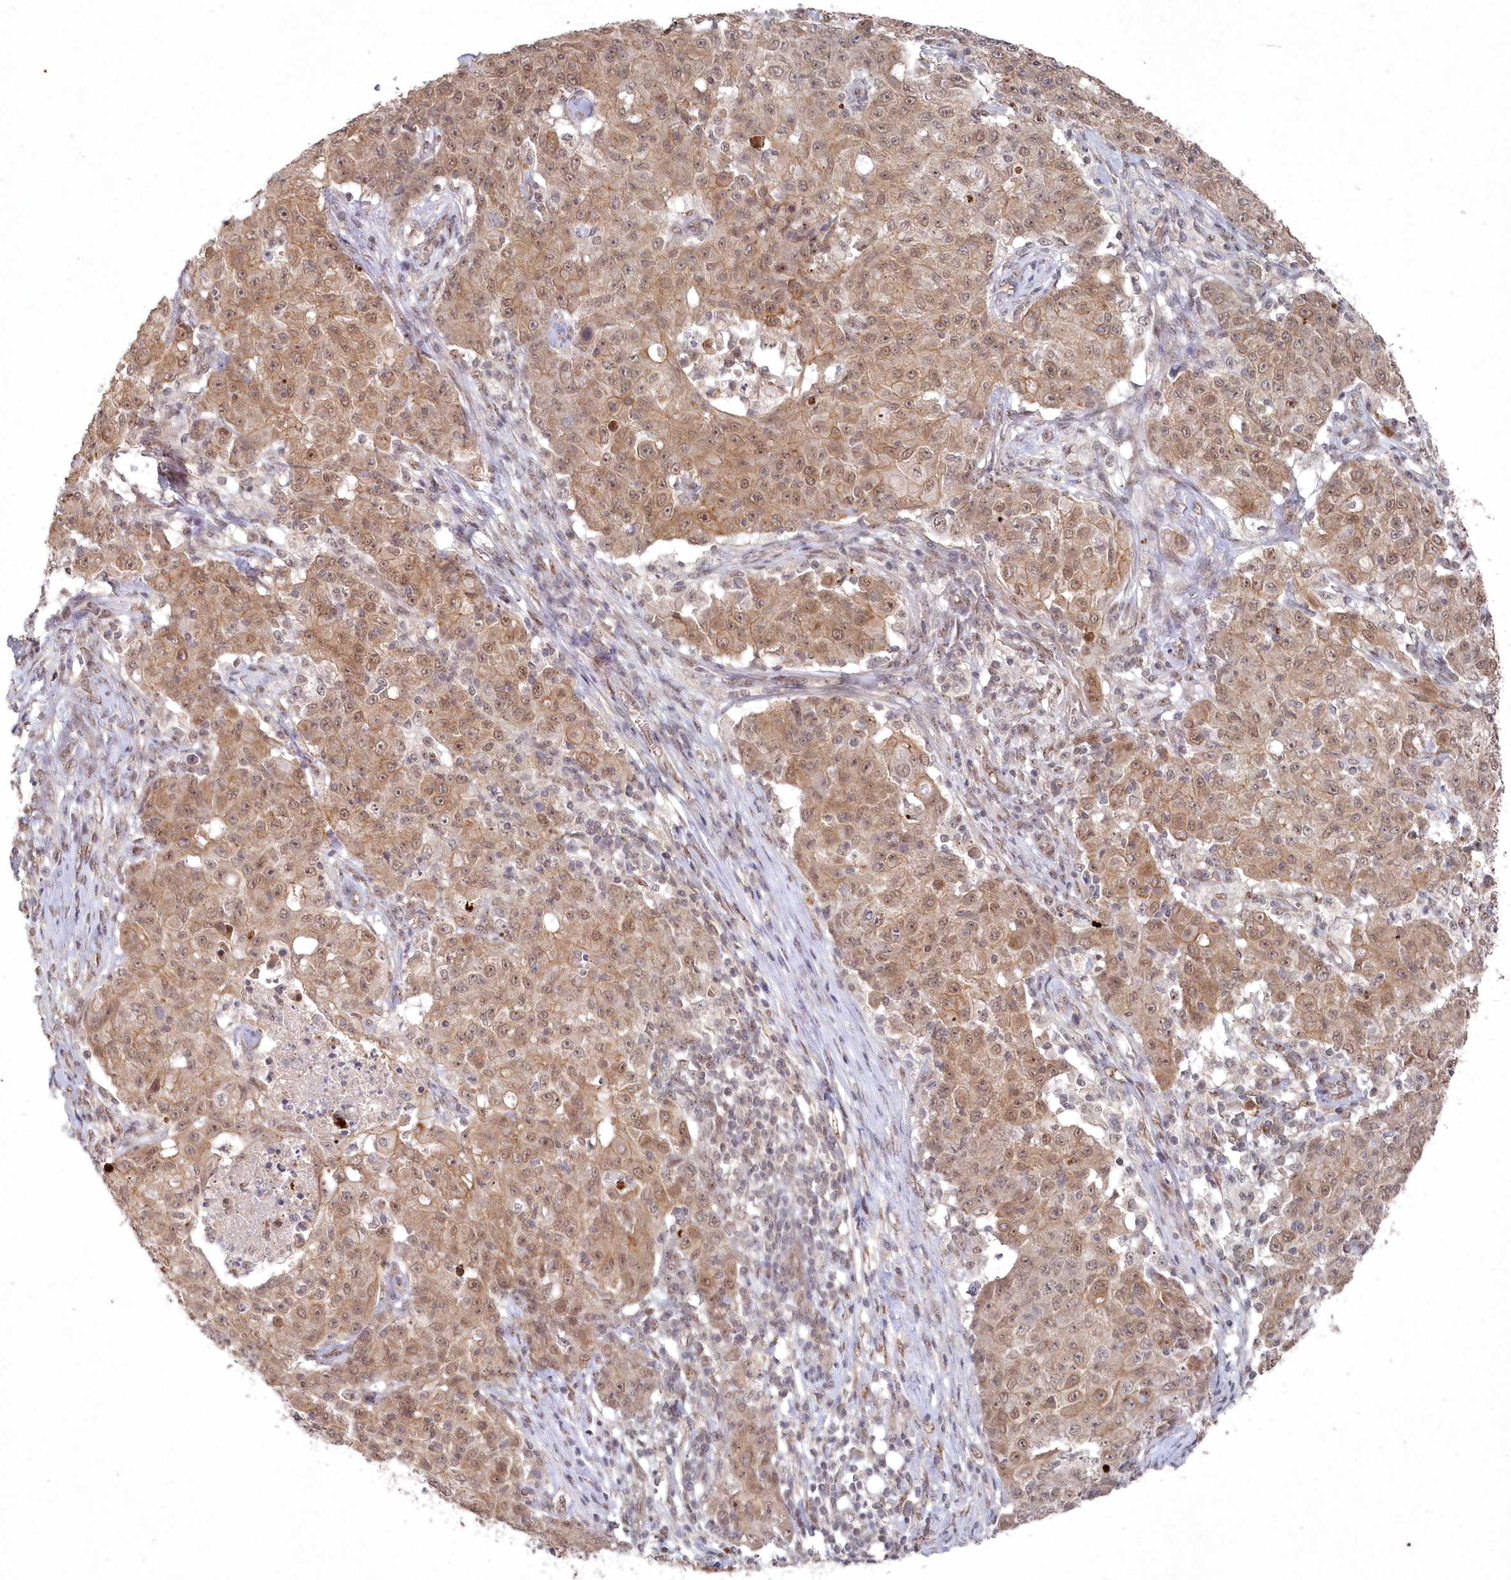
{"staining": {"intensity": "moderate", "quantity": ">75%", "location": "cytoplasmic/membranous"}, "tissue": "ovarian cancer", "cell_type": "Tumor cells", "image_type": "cancer", "snomed": [{"axis": "morphology", "description": "Carcinoma, endometroid"}, {"axis": "topography", "description": "Ovary"}], "caption": "Ovarian endometroid carcinoma was stained to show a protein in brown. There is medium levels of moderate cytoplasmic/membranous positivity in about >75% of tumor cells. Nuclei are stained in blue.", "gene": "VSIG2", "patient": {"sex": "female", "age": 42}}